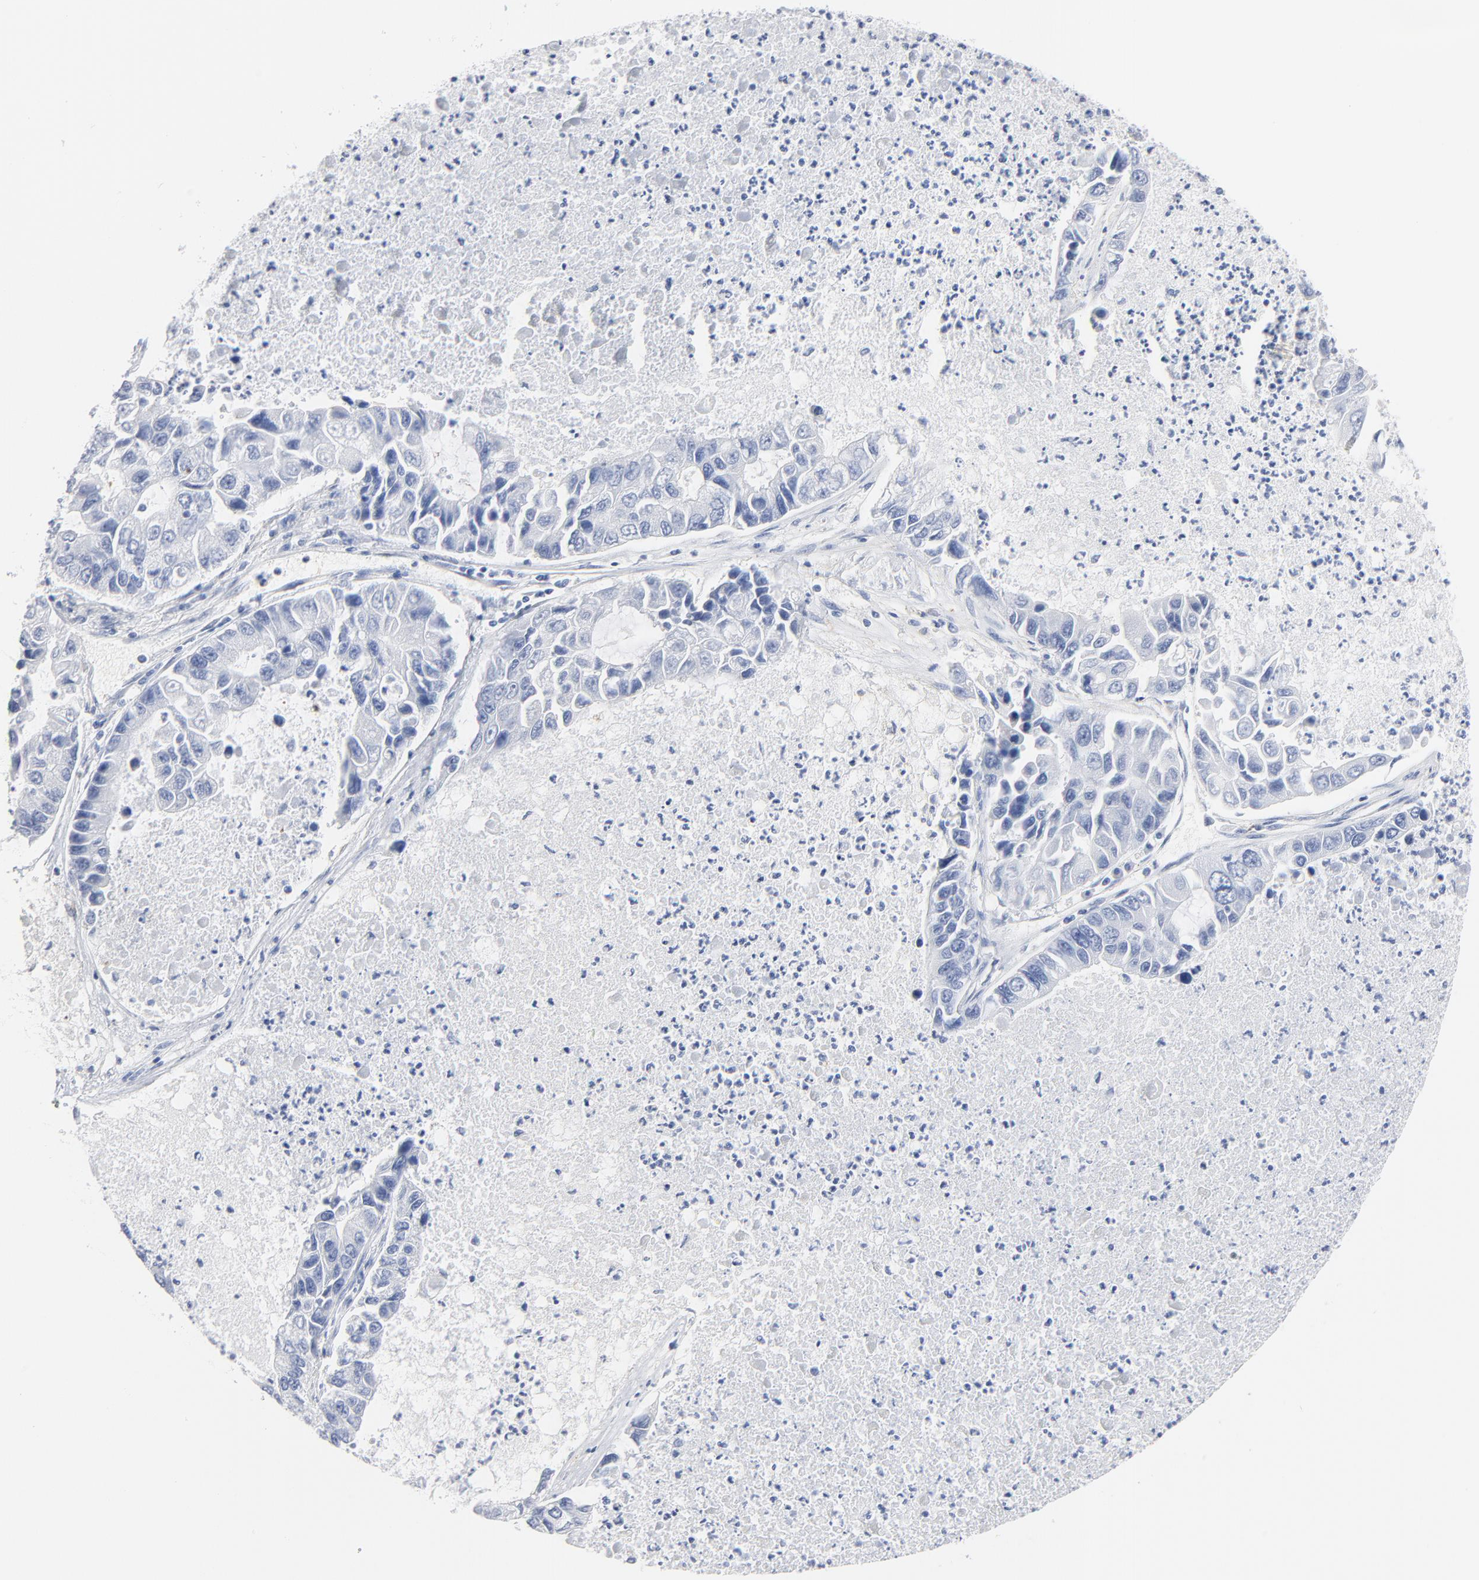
{"staining": {"intensity": "negative", "quantity": "none", "location": "none"}, "tissue": "lung cancer", "cell_type": "Tumor cells", "image_type": "cancer", "snomed": [{"axis": "morphology", "description": "Adenocarcinoma, NOS"}, {"axis": "topography", "description": "Lung"}], "caption": "The IHC micrograph has no significant positivity in tumor cells of lung cancer tissue. Nuclei are stained in blue.", "gene": "AGTR1", "patient": {"sex": "female", "age": 51}}